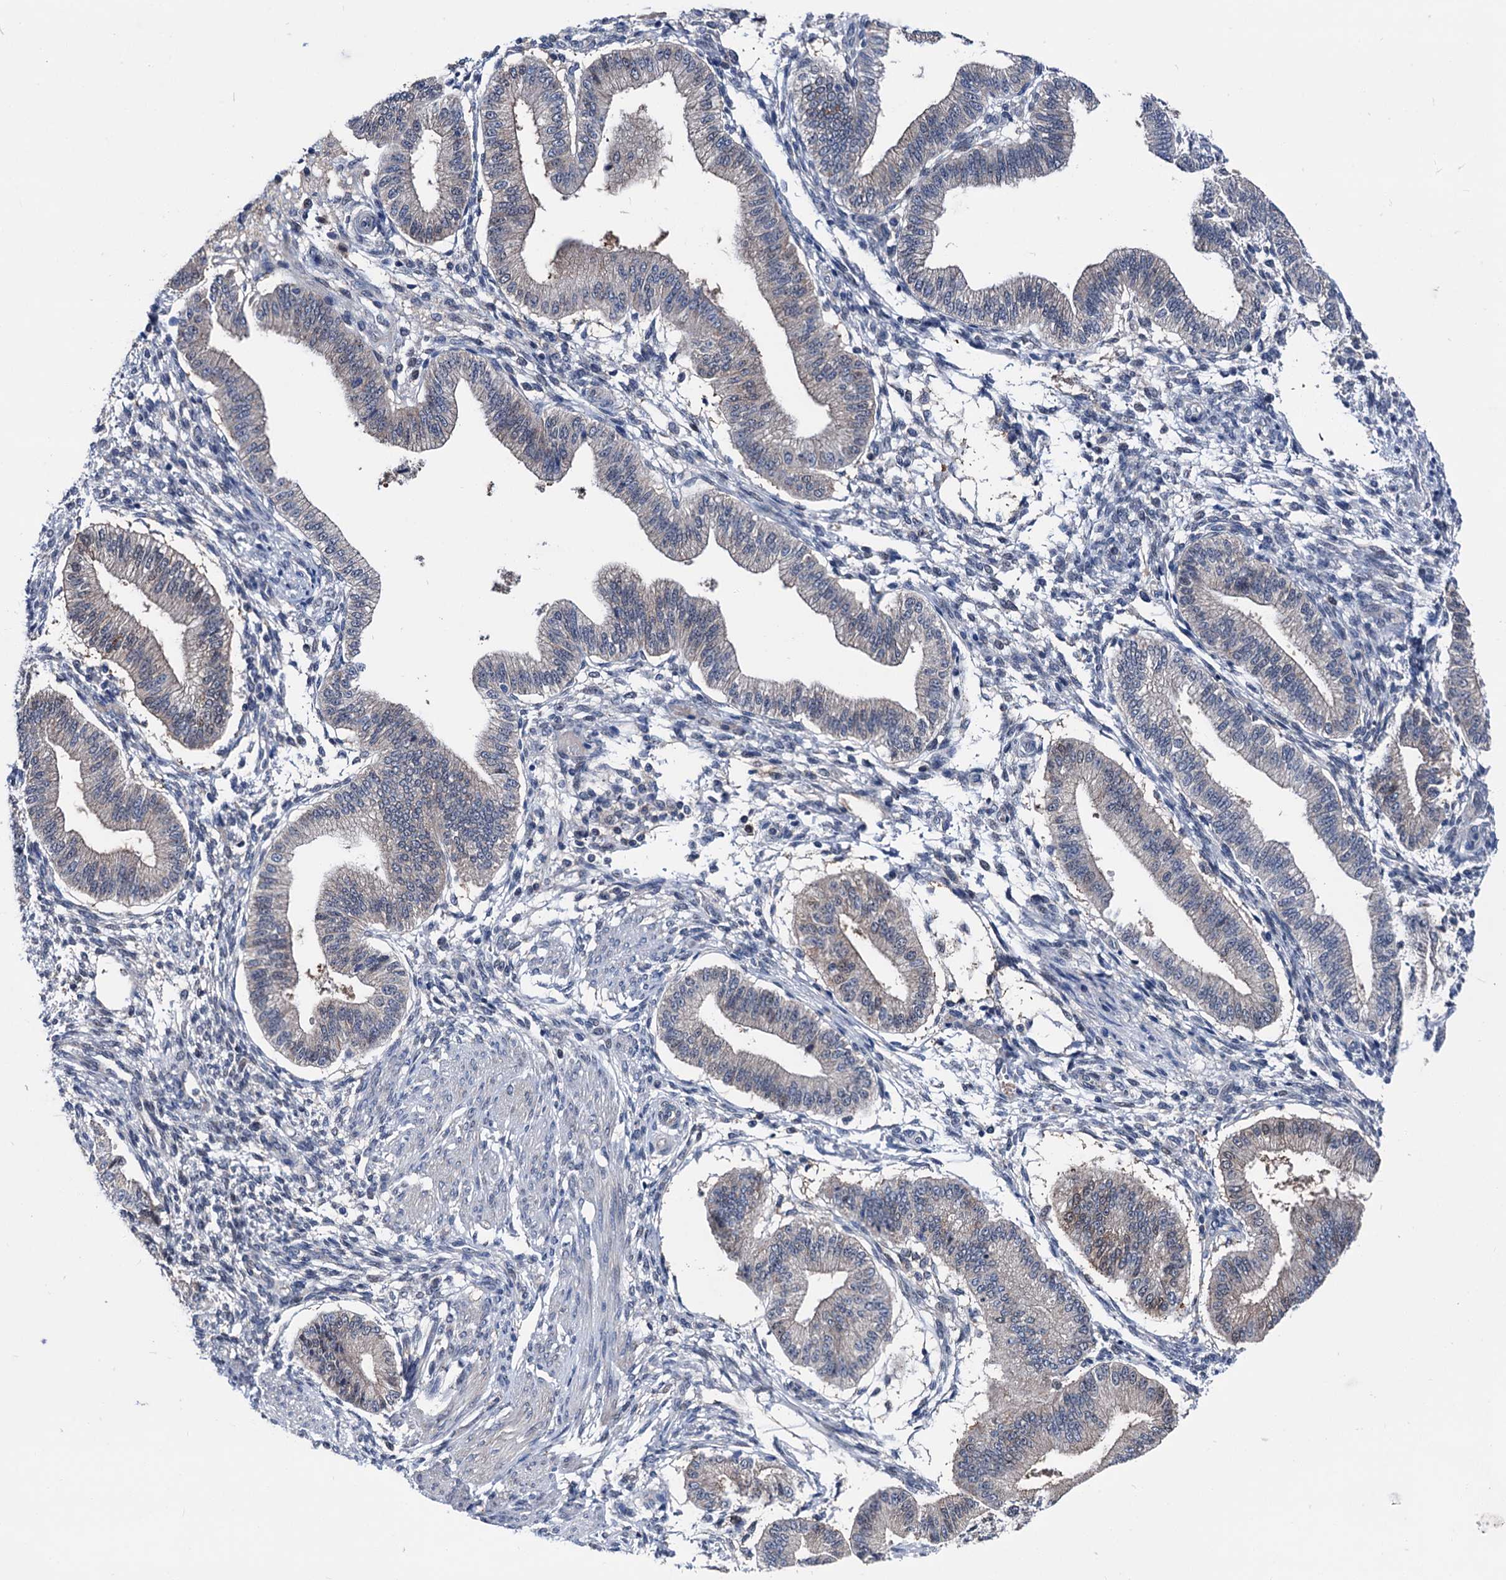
{"staining": {"intensity": "negative", "quantity": "none", "location": "none"}, "tissue": "endometrium", "cell_type": "Cells in endometrial stroma", "image_type": "normal", "snomed": [{"axis": "morphology", "description": "Normal tissue, NOS"}, {"axis": "topography", "description": "Endometrium"}], "caption": "Human endometrium stained for a protein using IHC shows no positivity in cells in endometrial stroma.", "gene": "GLO1", "patient": {"sex": "female", "age": 39}}